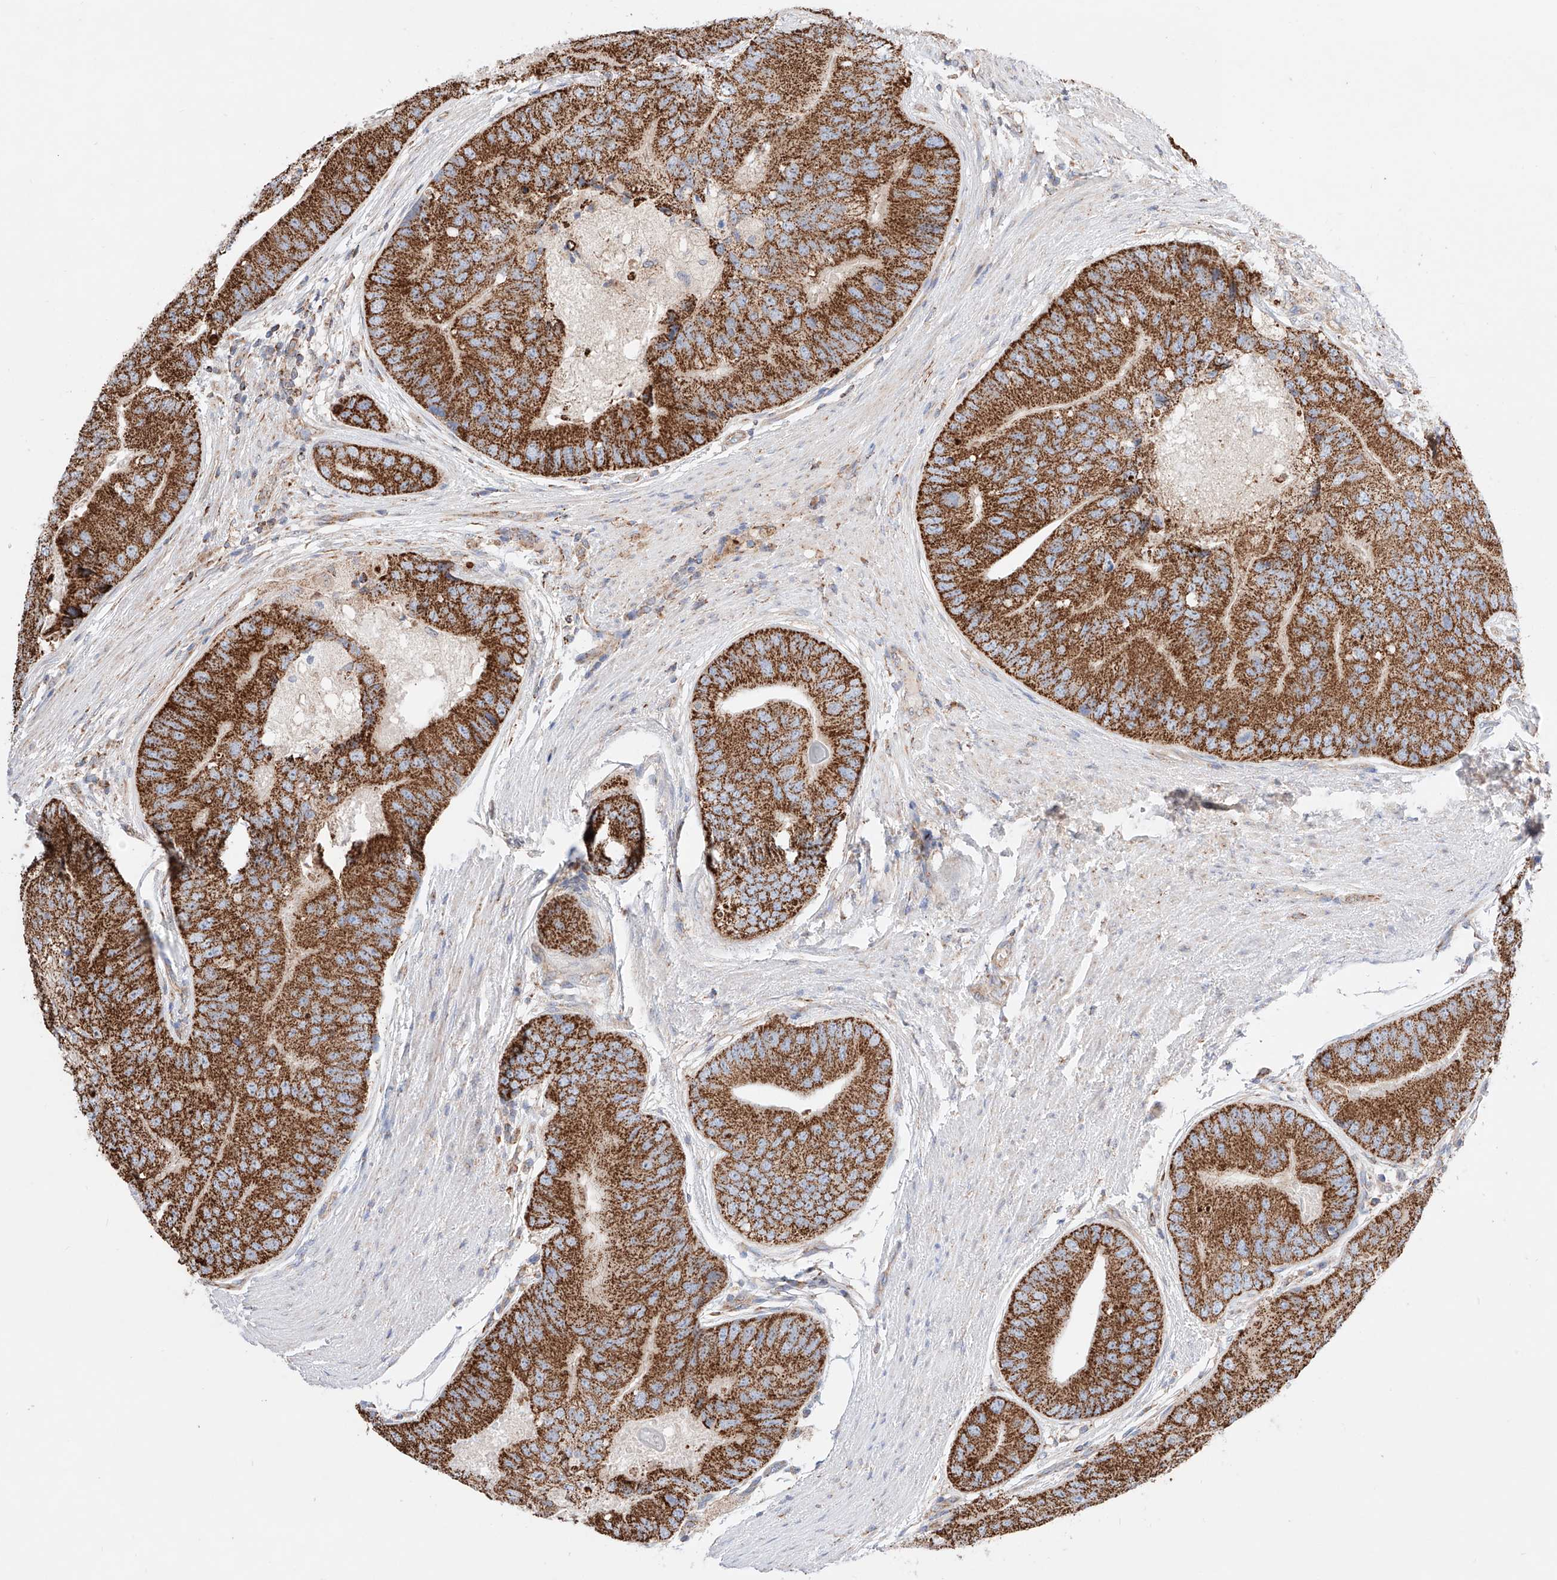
{"staining": {"intensity": "strong", "quantity": ">75%", "location": "cytoplasmic/membranous"}, "tissue": "prostate cancer", "cell_type": "Tumor cells", "image_type": "cancer", "snomed": [{"axis": "morphology", "description": "Adenocarcinoma, High grade"}, {"axis": "topography", "description": "Prostate"}], "caption": "High-magnification brightfield microscopy of prostate cancer stained with DAB (brown) and counterstained with hematoxylin (blue). tumor cells exhibit strong cytoplasmic/membranous positivity is identified in about>75% of cells. The protein is stained brown, and the nuclei are stained in blue (DAB (3,3'-diaminobenzidine) IHC with brightfield microscopy, high magnification).", "gene": "KTI12", "patient": {"sex": "male", "age": 70}}